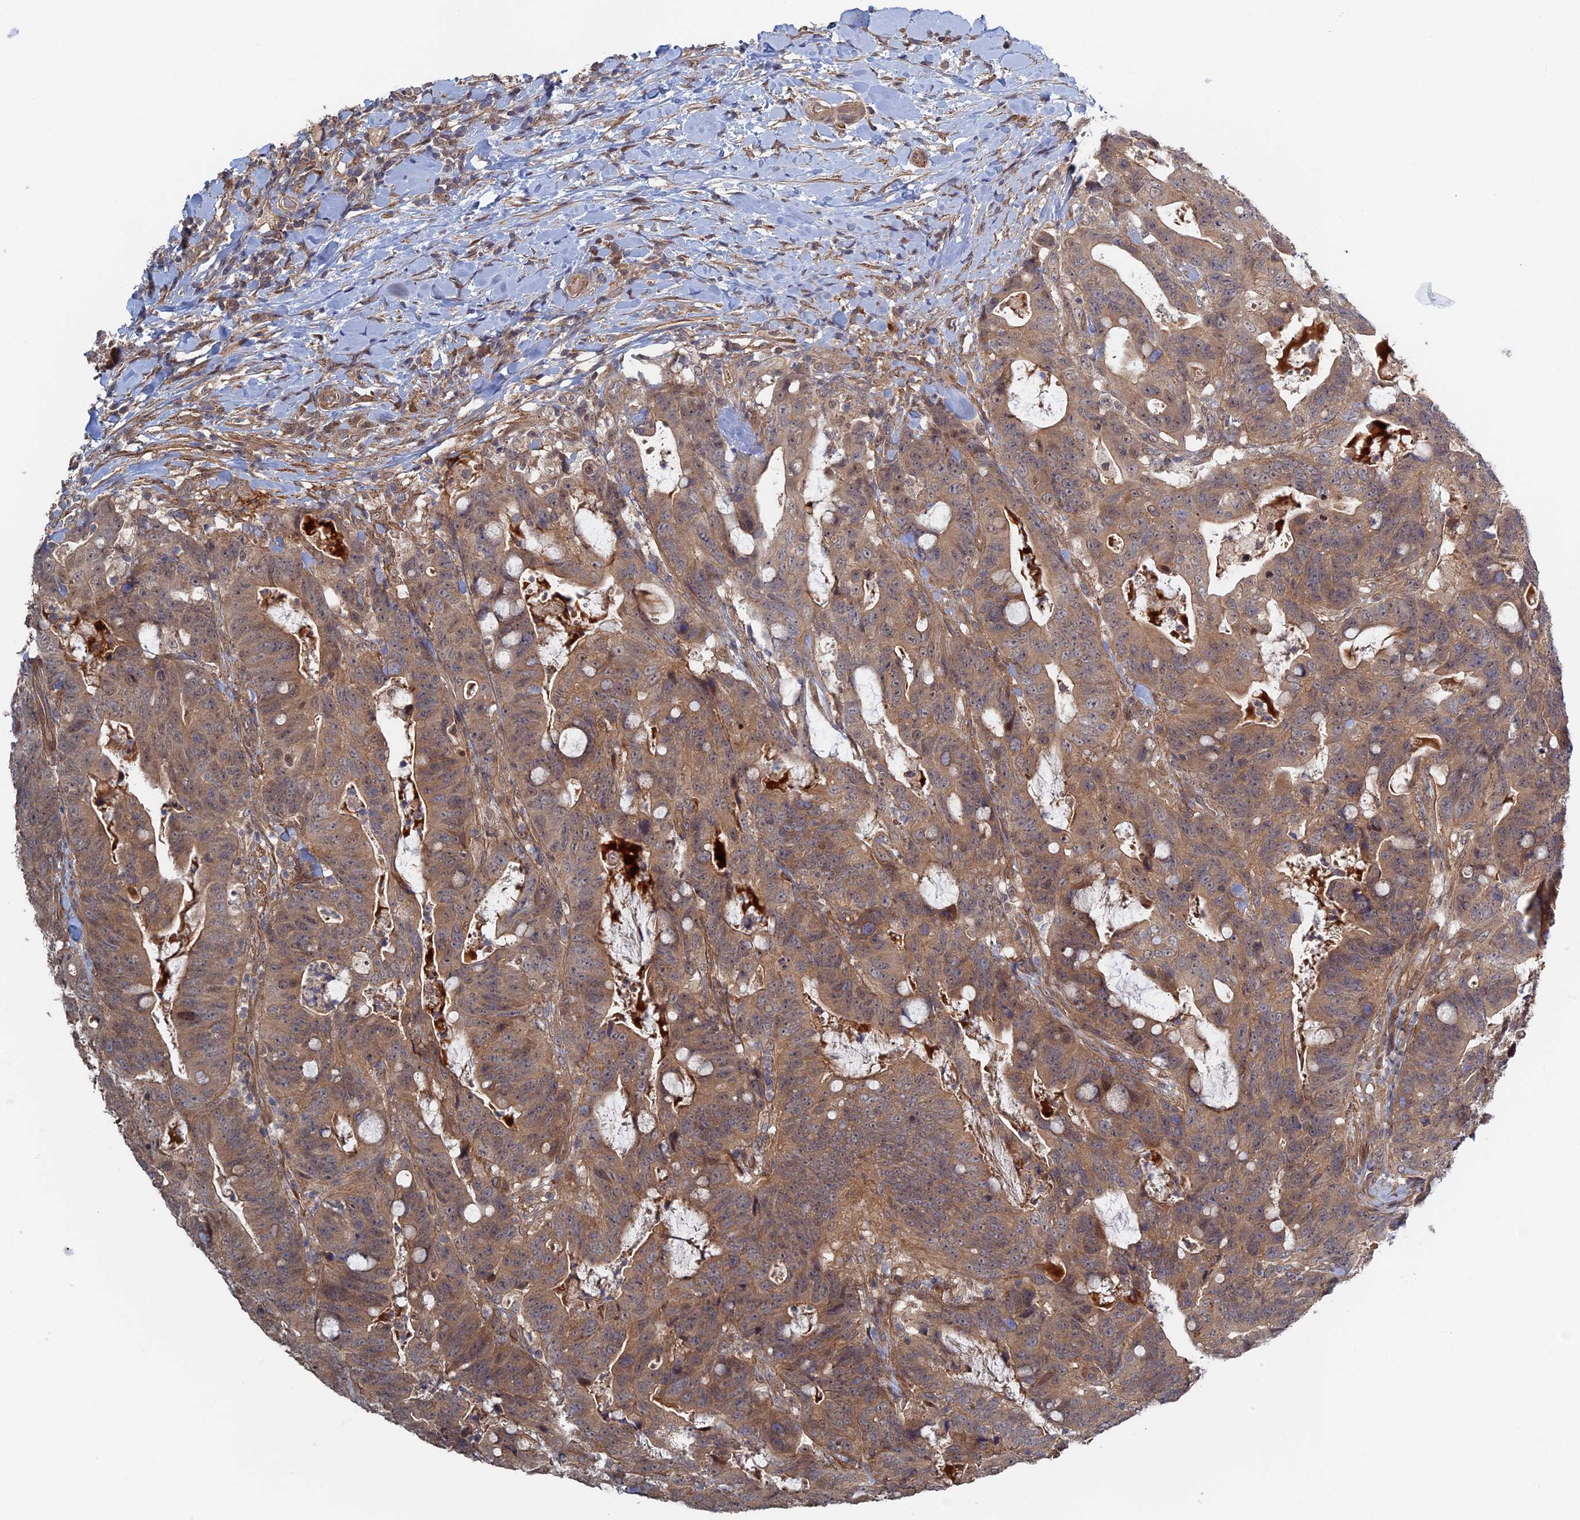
{"staining": {"intensity": "moderate", "quantity": ">75%", "location": "cytoplasmic/membranous"}, "tissue": "colorectal cancer", "cell_type": "Tumor cells", "image_type": "cancer", "snomed": [{"axis": "morphology", "description": "Adenocarcinoma, NOS"}, {"axis": "topography", "description": "Colon"}], "caption": "Human adenocarcinoma (colorectal) stained for a protein (brown) displays moderate cytoplasmic/membranous positive staining in approximately >75% of tumor cells.", "gene": "ELOVL6", "patient": {"sex": "female", "age": 82}}